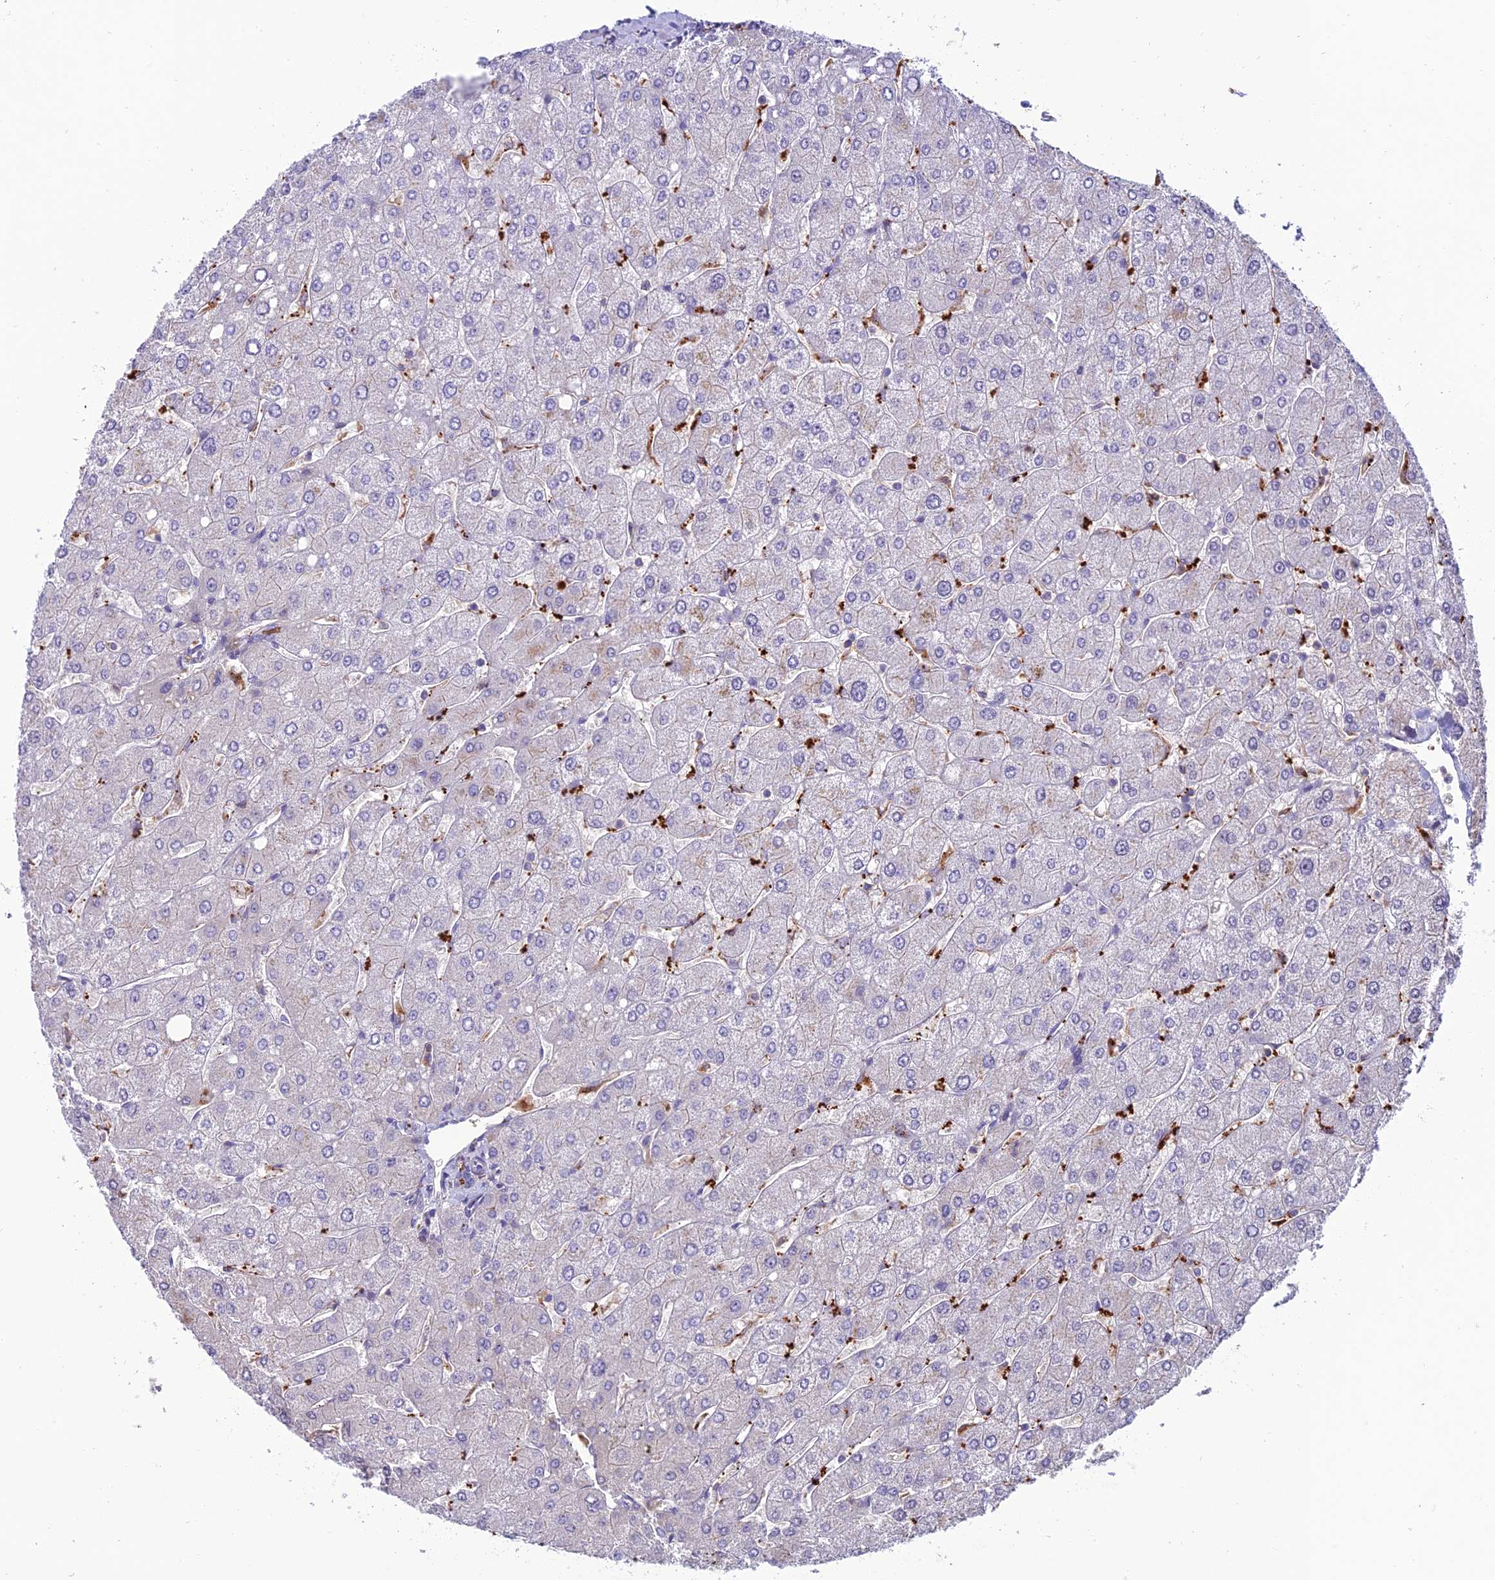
{"staining": {"intensity": "negative", "quantity": "none", "location": "none"}, "tissue": "liver", "cell_type": "Cholangiocytes", "image_type": "normal", "snomed": [{"axis": "morphology", "description": "Normal tissue, NOS"}, {"axis": "topography", "description": "Liver"}], "caption": "Immunohistochemical staining of benign human liver demonstrates no significant positivity in cholangiocytes. (Immunohistochemistry, brightfield microscopy, high magnification).", "gene": "ARHGEF18", "patient": {"sex": "male", "age": 55}}